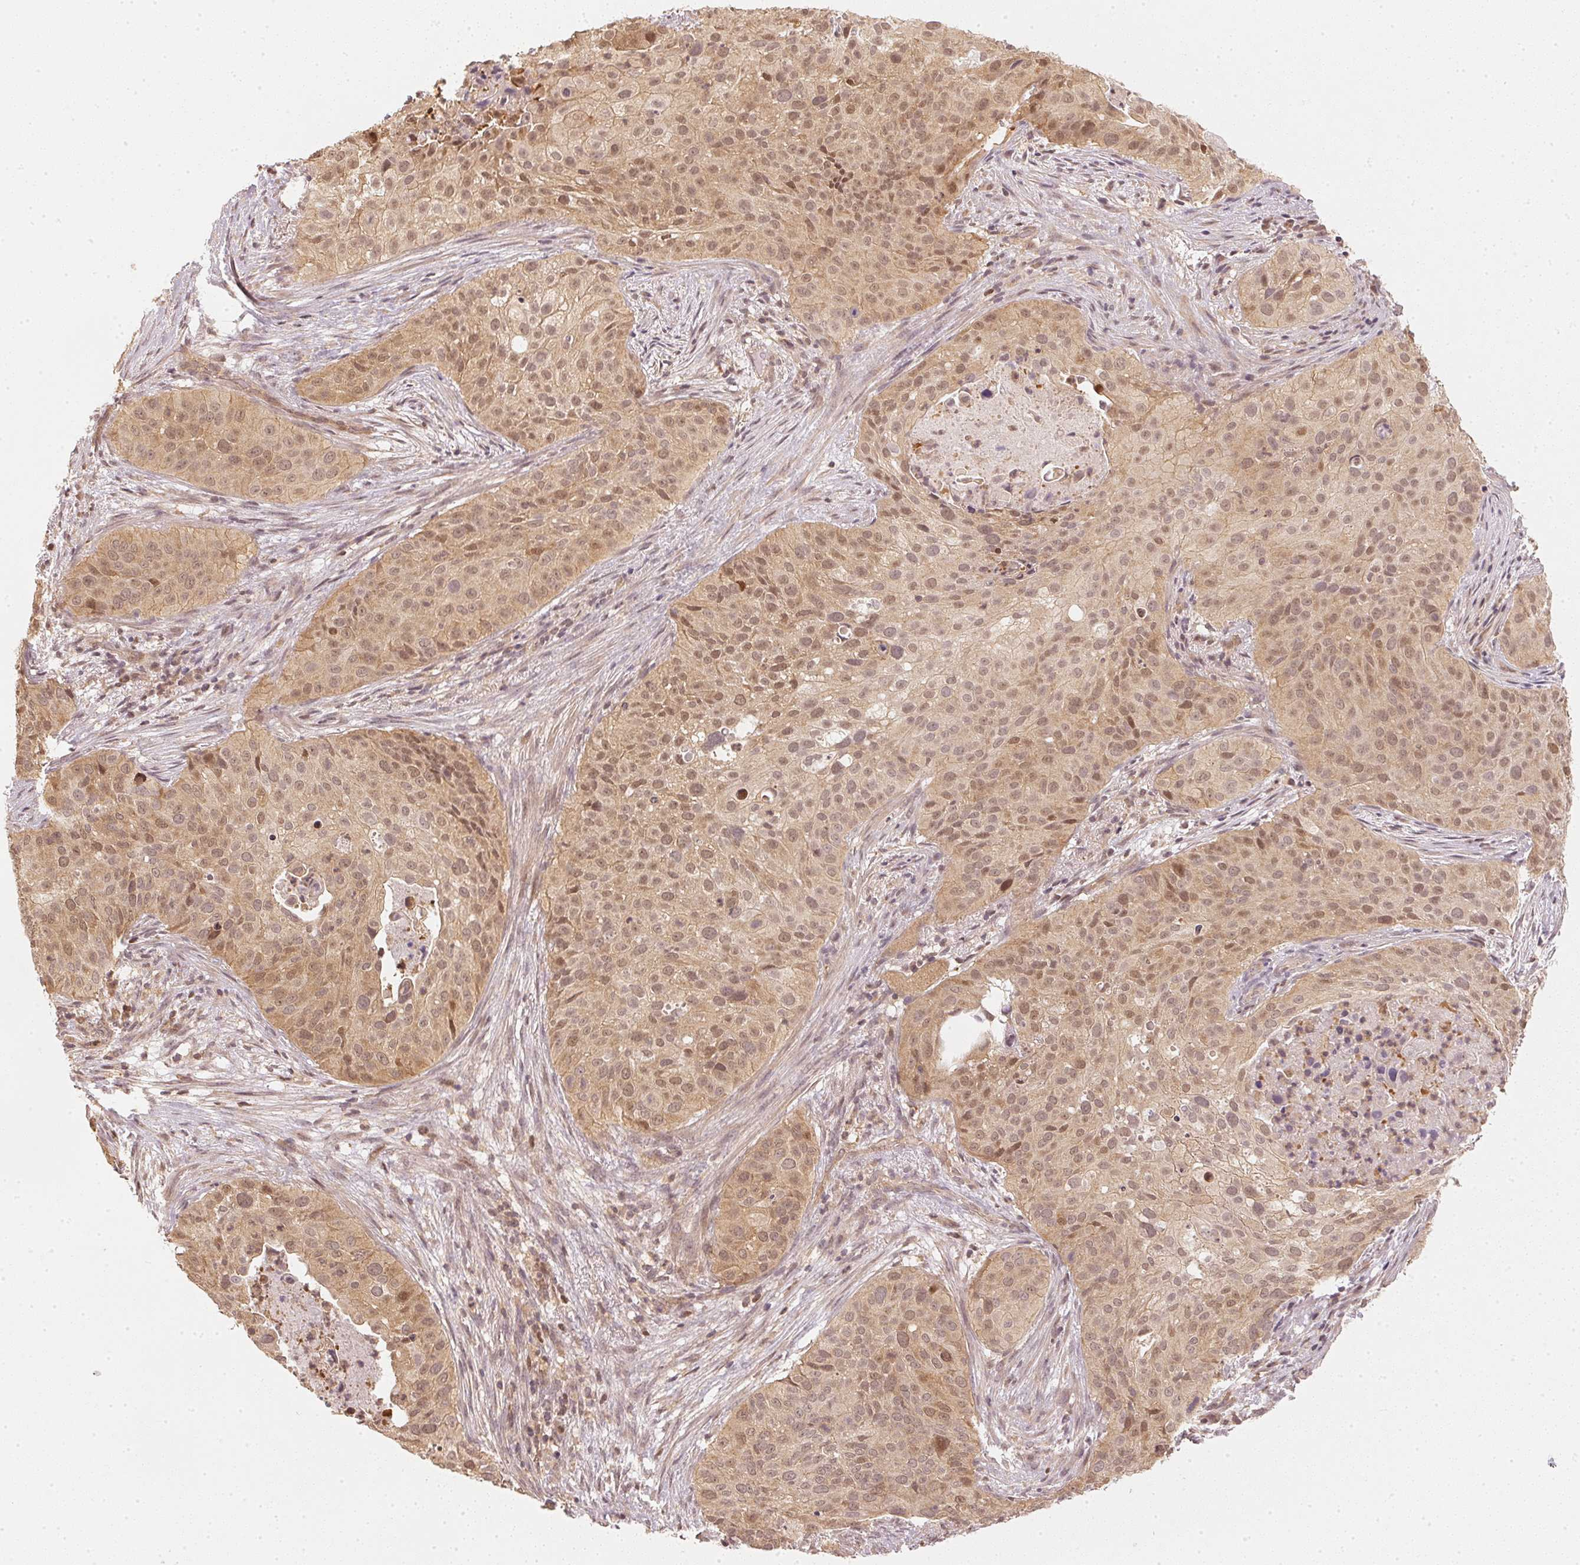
{"staining": {"intensity": "moderate", "quantity": ">75%", "location": "cytoplasmic/membranous,nuclear"}, "tissue": "cervical cancer", "cell_type": "Tumor cells", "image_type": "cancer", "snomed": [{"axis": "morphology", "description": "Squamous cell carcinoma, NOS"}, {"axis": "topography", "description": "Cervix"}], "caption": "A brown stain highlights moderate cytoplasmic/membranous and nuclear positivity of a protein in squamous cell carcinoma (cervical) tumor cells.", "gene": "UBE2L3", "patient": {"sex": "female", "age": 38}}